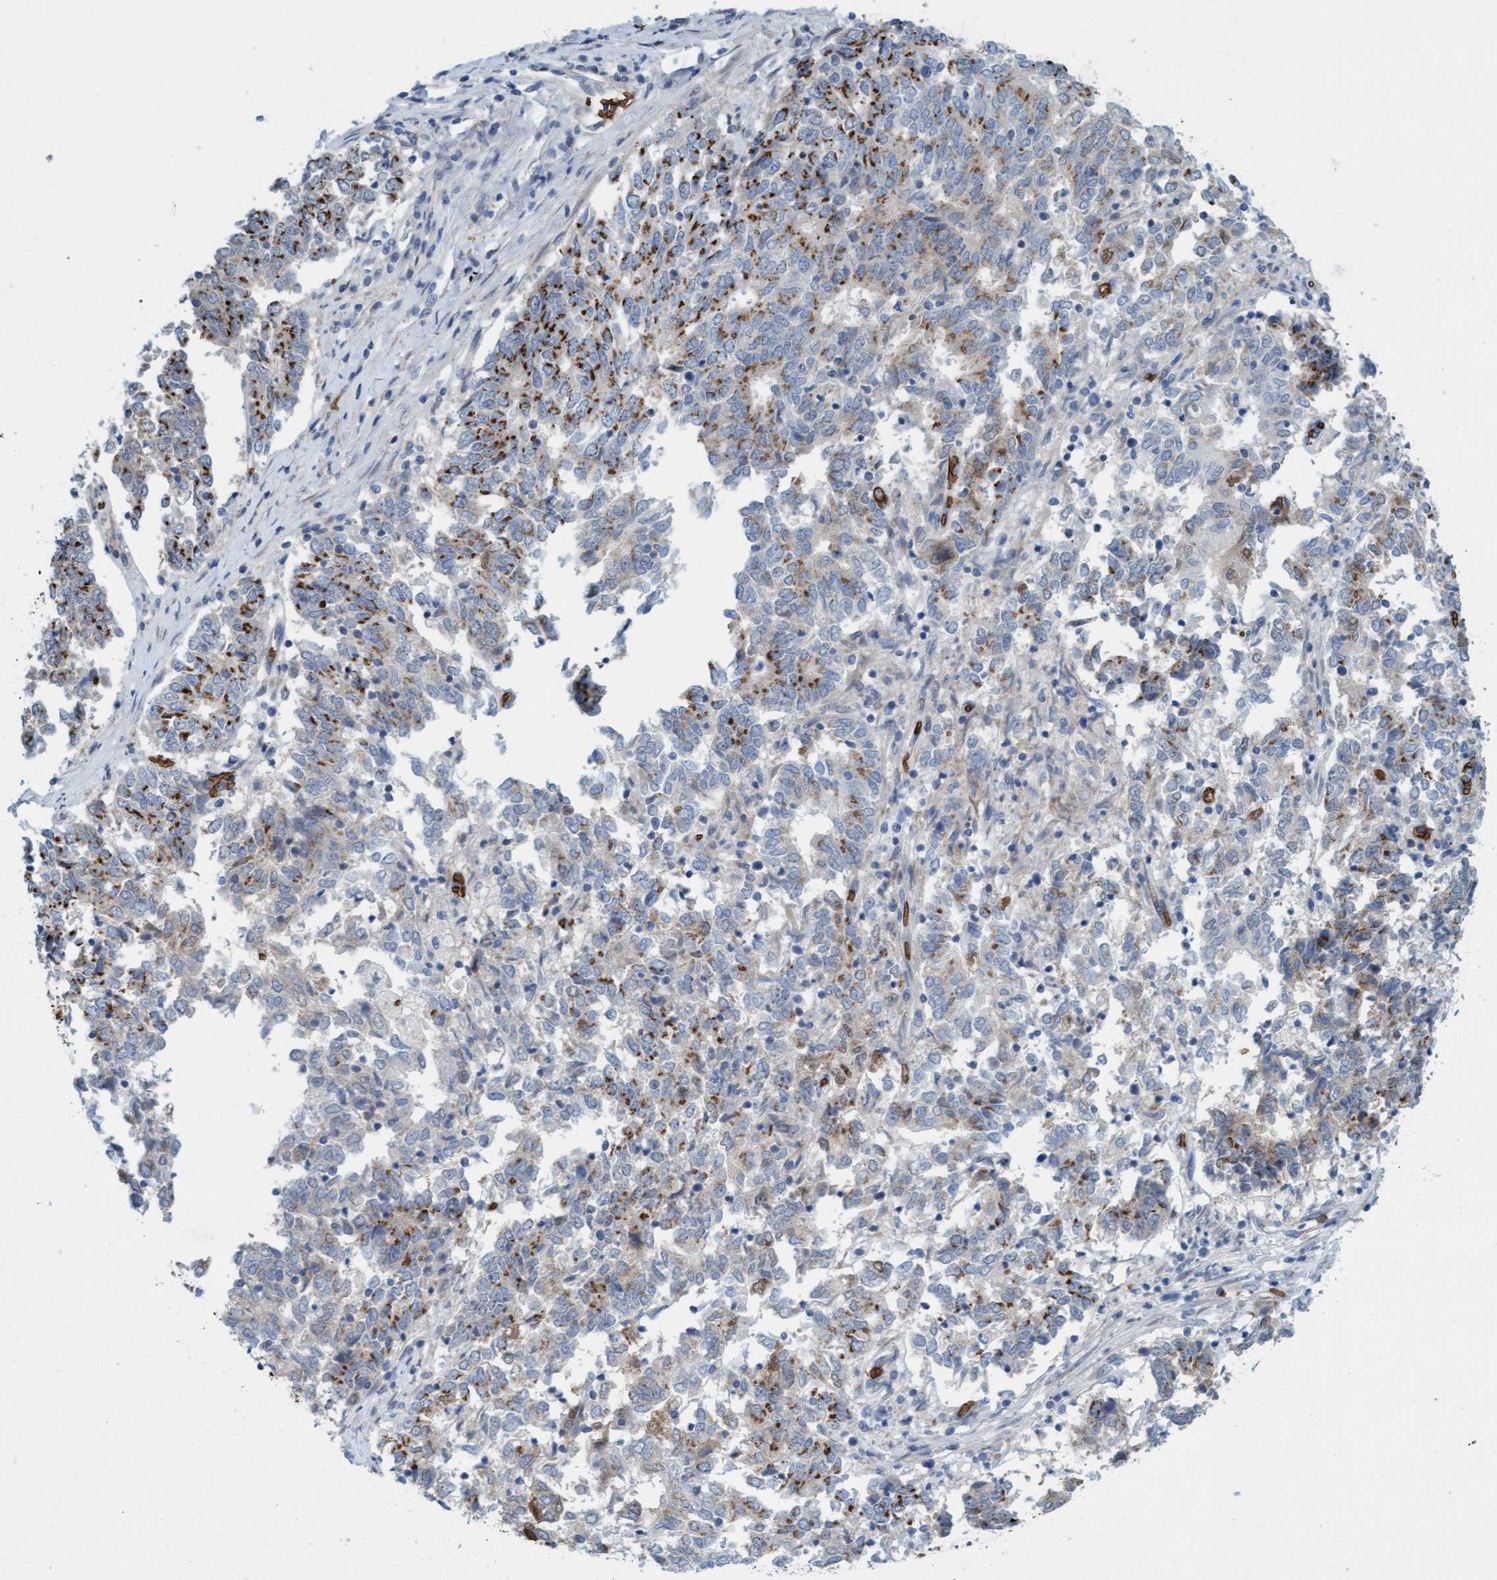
{"staining": {"intensity": "strong", "quantity": "25%-75%", "location": "cytoplasmic/membranous"}, "tissue": "endometrial cancer", "cell_type": "Tumor cells", "image_type": "cancer", "snomed": [{"axis": "morphology", "description": "Adenocarcinoma, NOS"}, {"axis": "topography", "description": "Endometrium"}], "caption": "Human adenocarcinoma (endometrial) stained with a brown dye reveals strong cytoplasmic/membranous positive positivity in about 25%-75% of tumor cells.", "gene": "SPEM2", "patient": {"sex": "female", "age": 80}}